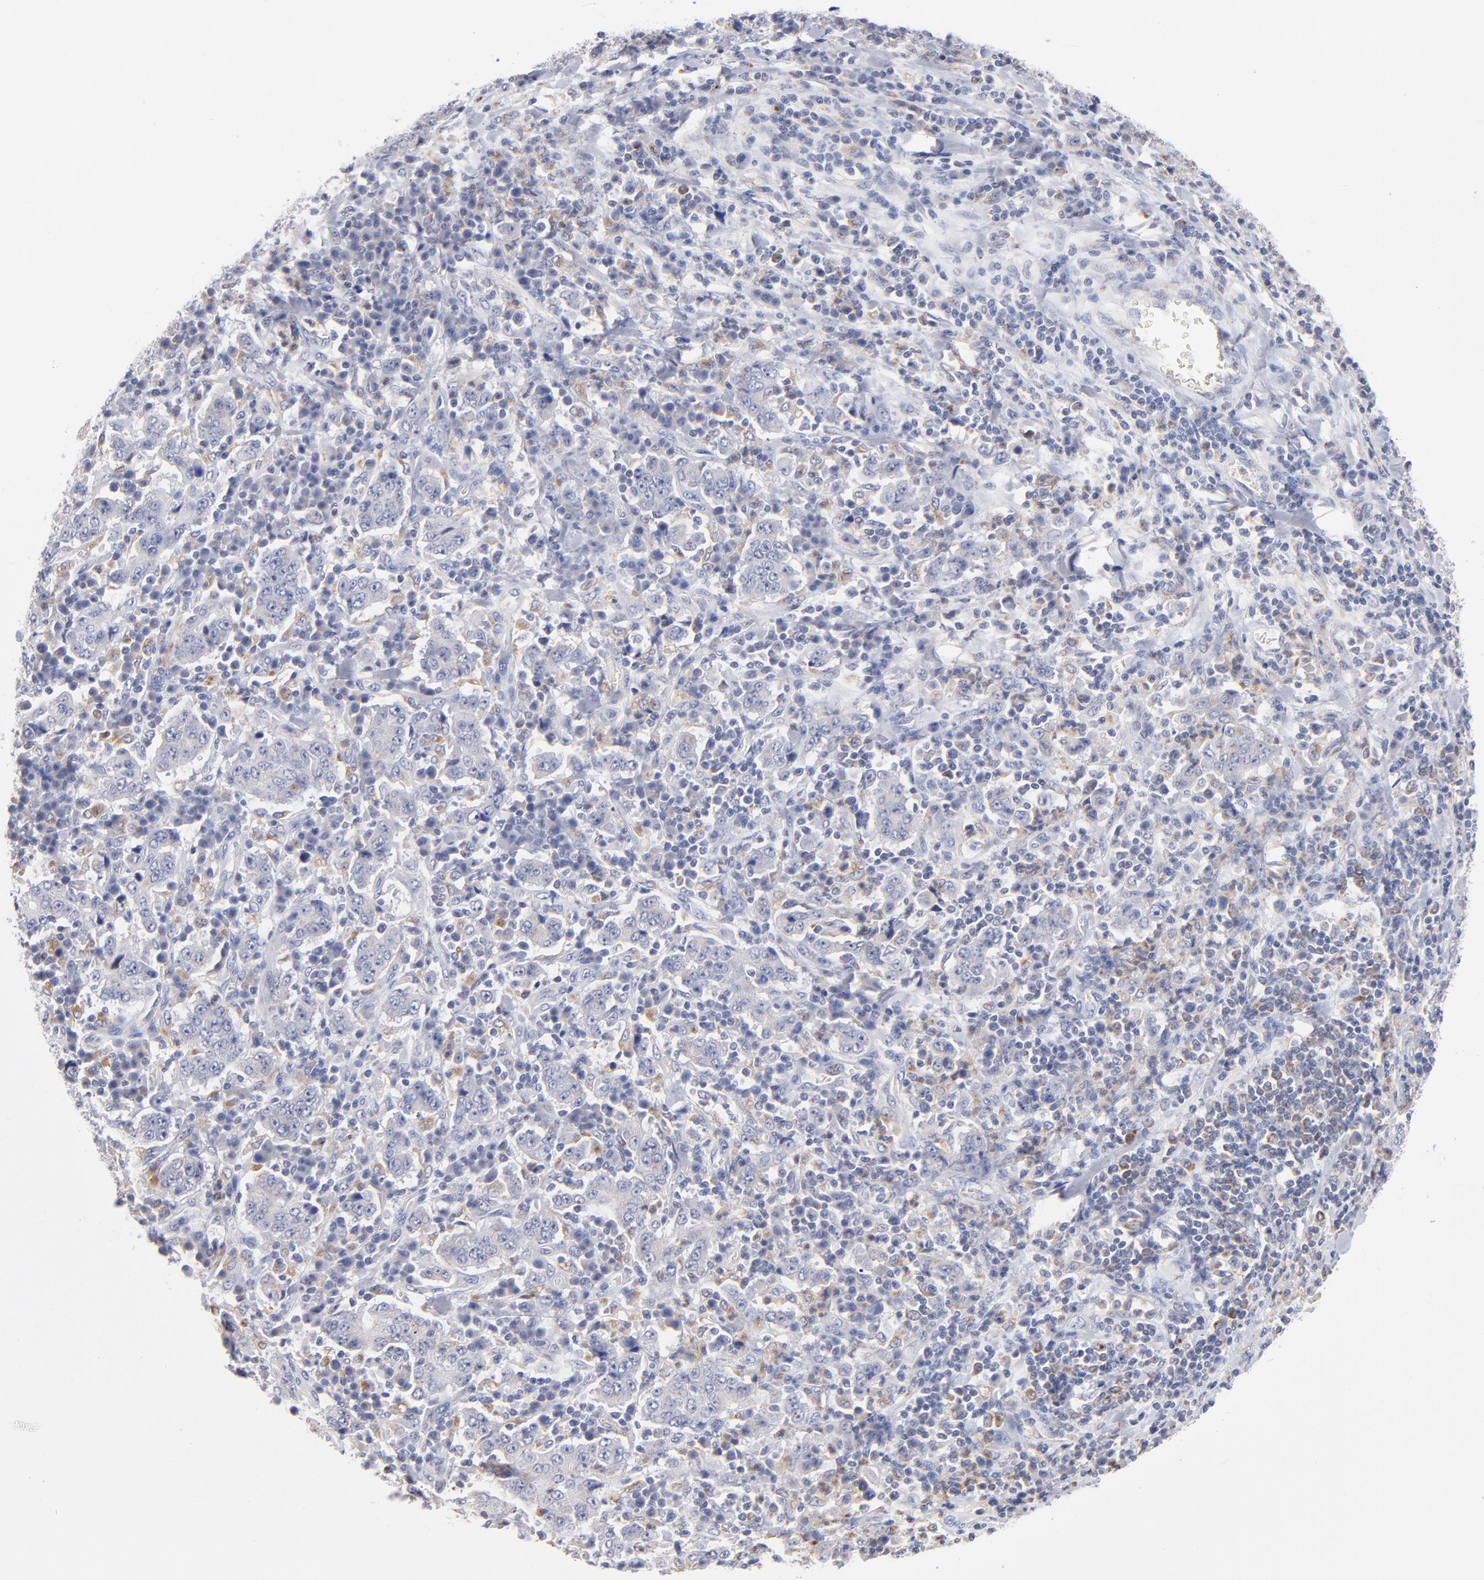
{"staining": {"intensity": "weak", "quantity": "<25%", "location": "cytoplasmic/membranous"}, "tissue": "stomach cancer", "cell_type": "Tumor cells", "image_type": "cancer", "snomed": [{"axis": "morphology", "description": "Normal tissue, NOS"}, {"axis": "morphology", "description": "Adenocarcinoma, NOS"}, {"axis": "topography", "description": "Stomach, upper"}, {"axis": "topography", "description": "Stomach"}], "caption": "A high-resolution image shows immunohistochemistry (IHC) staining of adenocarcinoma (stomach), which shows no significant expression in tumor cells.", "gene": "RRAGB", "patient": {"sex": "male", "age": 59}}